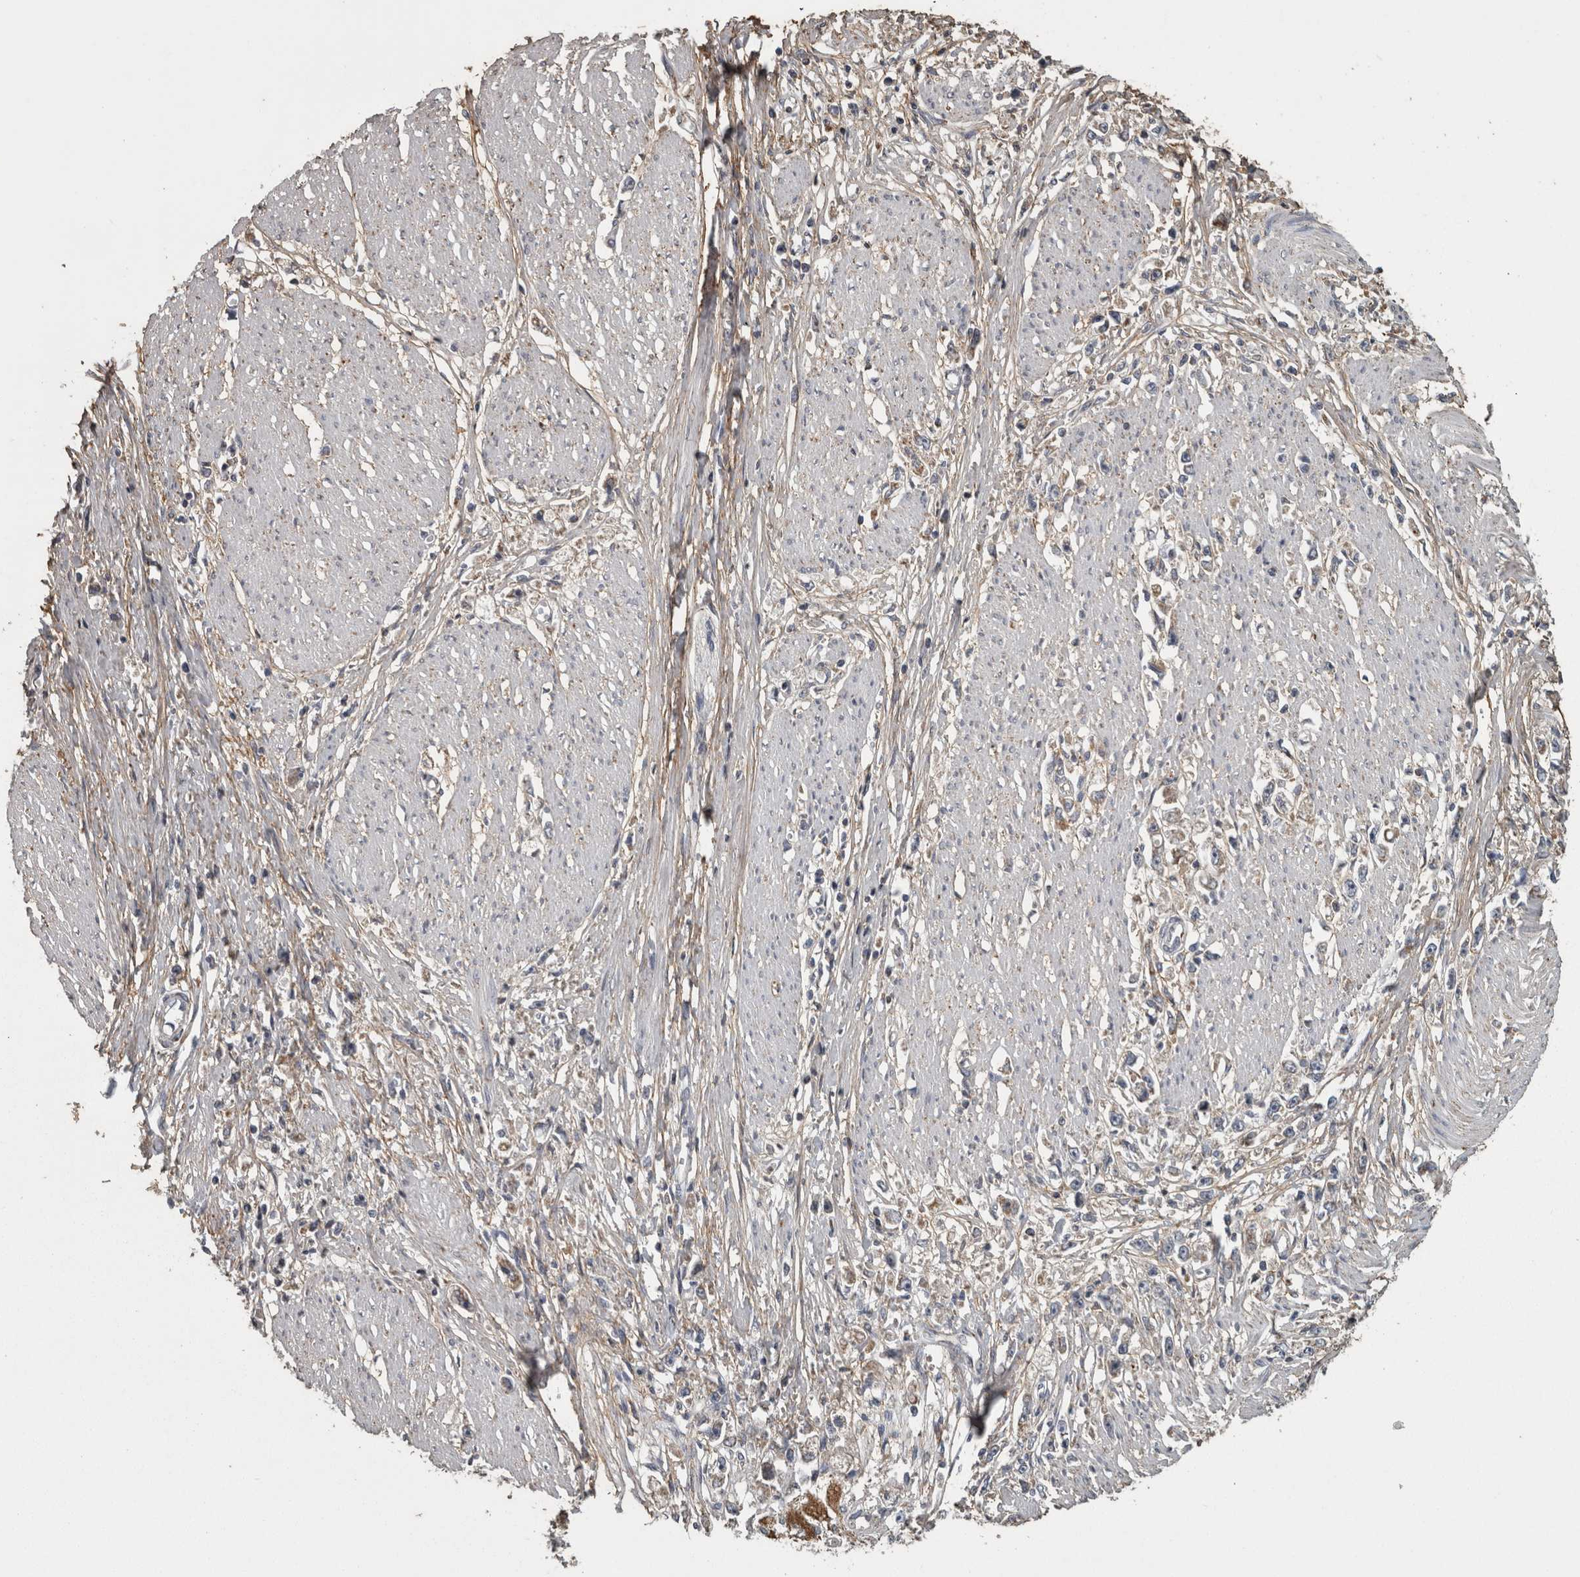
{"staining": {"intensity": "weak", "quantity": ">75%", "location": "cytoplasmic/membranous"}, "tissue": "stomach cancer", "cell_type": "Tumor cells", "image_type": "cancer", "snomed": [{"axis": "morphology", "description": "Adenocarcinoma, NOS"}, {"axis": "topography", "description": "Stomach"}], "caption": "Brown immunohistochemical staining in adenocarcinoma (stomach) reveals weak cytoplasmic/membranous positivity in approximately >75% of tumor cells. The protein is stained brown, and the nuclei are stained in blue (DAB IHC with brightfield microscopy, high magnification).", "gene": "FRK", "patient": {"sex": "female", "age": 59}}